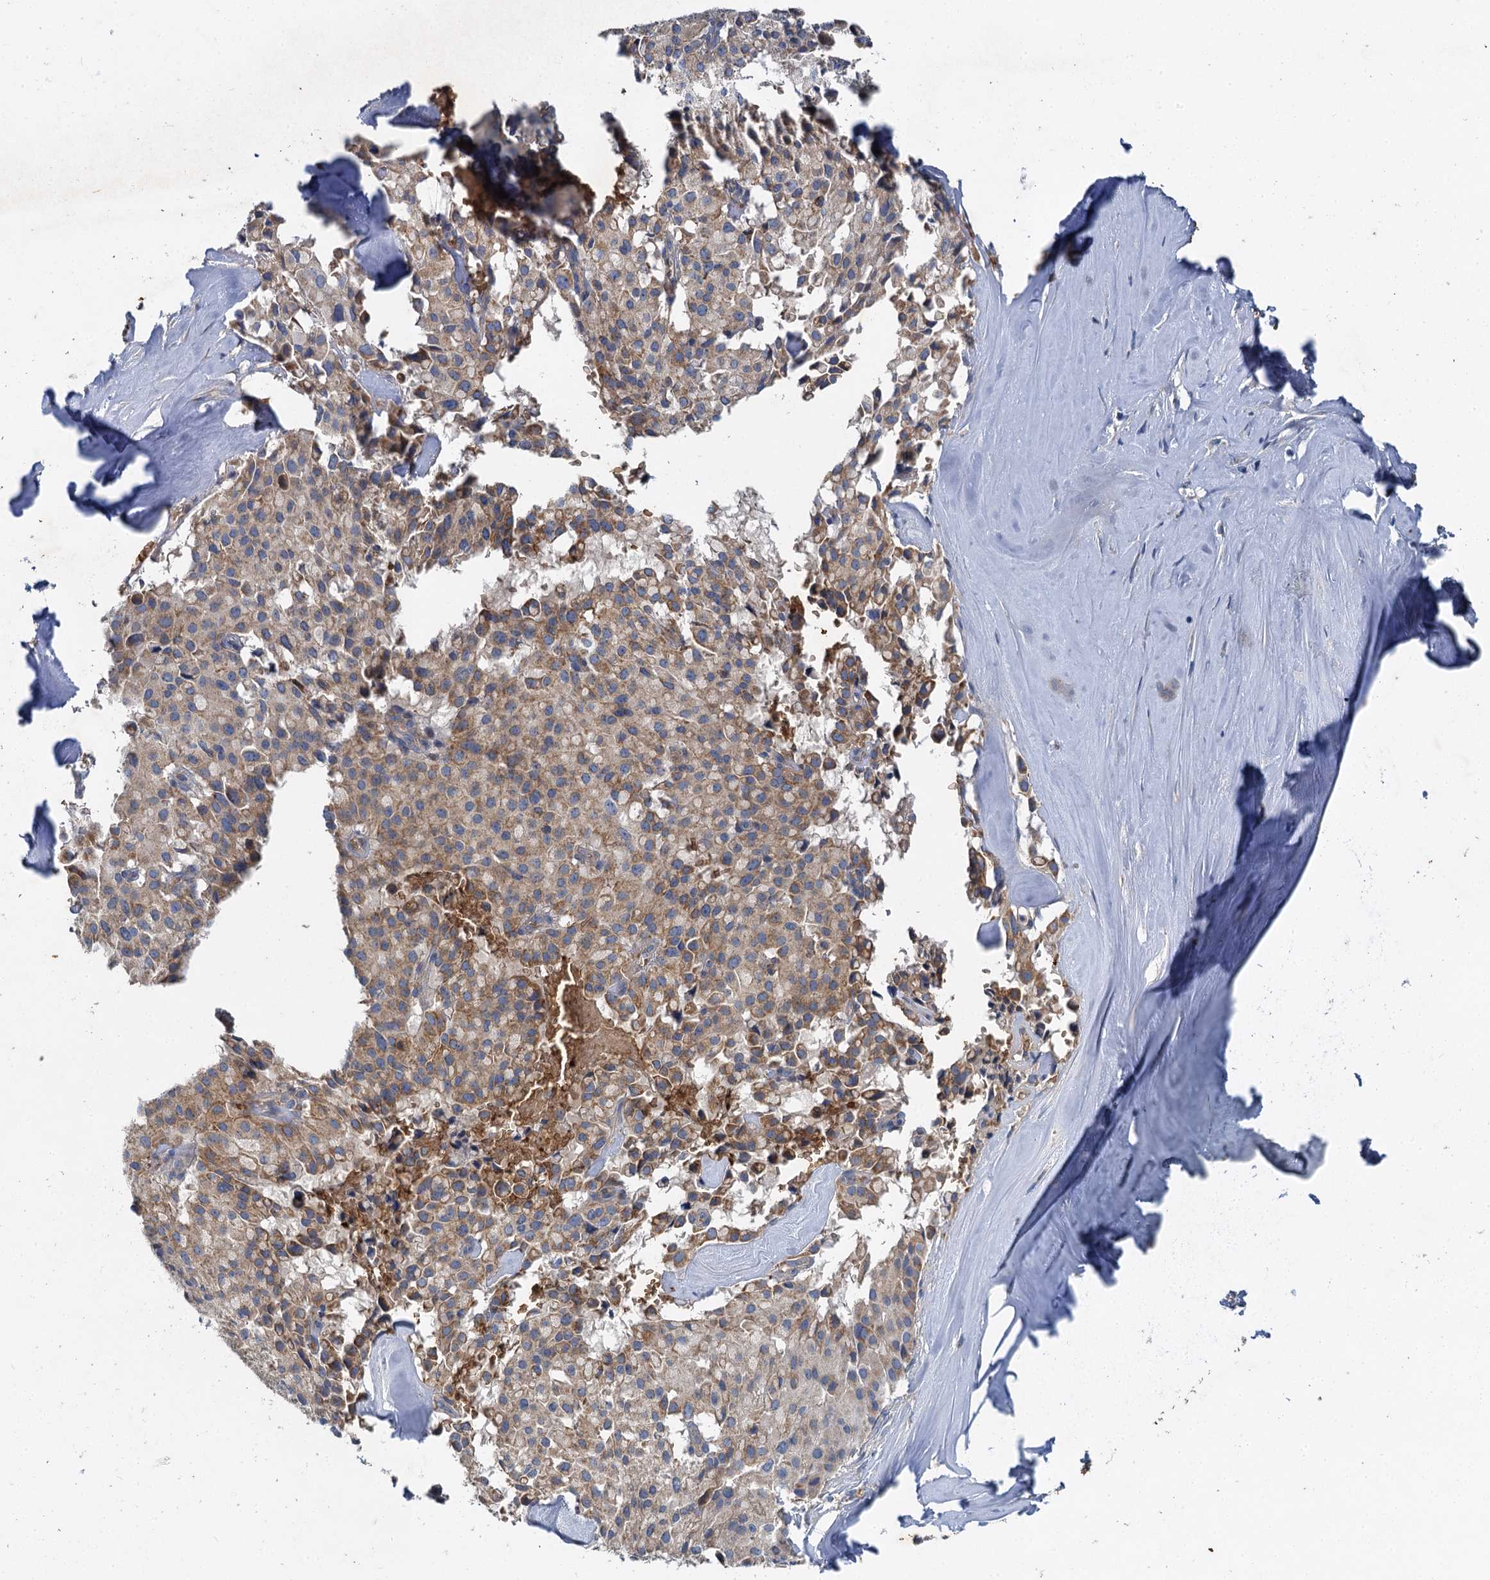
{"staining": {"intensity": "moderate", "quantity": ">75%", "location": "cytoplasmic/membranous"}, "tissue": "pancreatic cancer", "cell_type": "Tumor cells", "image_type": "cancer", "snomed": [{"axis": "morphology", "description": "Adenocarcinoma, NOS"}, {"axis": "topography", "description": "Pancreas"}], "caption": "Immunohistochemical staining of human pancreatic cancer reveals medium levels of moderate cytoplasmic/membranous protein expression in approximately >75% of tumor cells.", "gene": "BCS1L", "patient": {"sex": "male", "age": 65}}